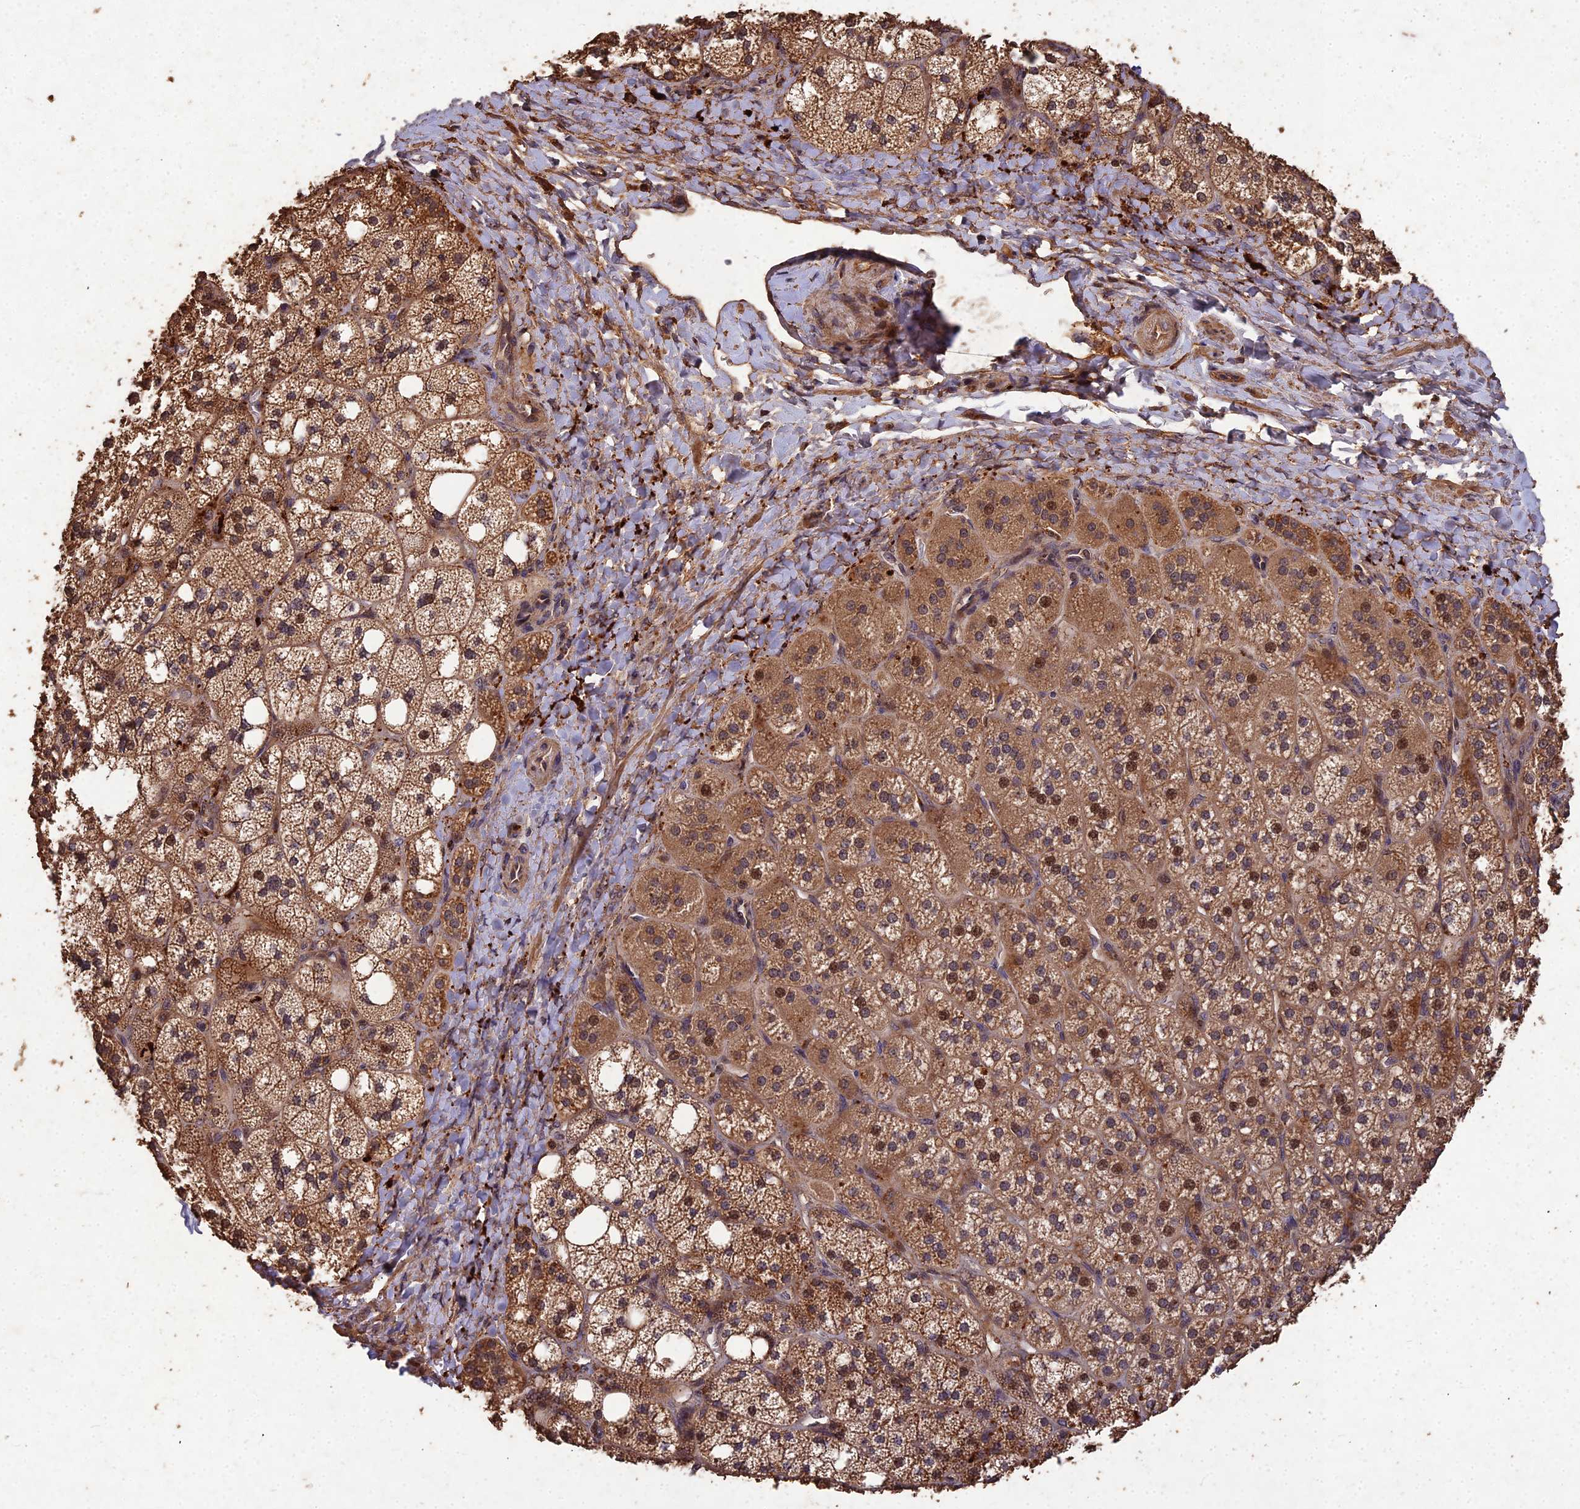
{"staining": {"intensity": "strong", "quantity": ">75%", "location": "cytoplasmic/membranous,nuclear"}, "tissue": "adrenal gland", "cell_type": "Glandular cells", "image_type": "normal", "snomed": [{"axis": "morphology", "description": "Normal tissue, NOS"}, {"axis": "topography", "description": "Adrenal gland"}], "caption": "Adrenal gland was stained to show a protein in brown. There is high levels of strong cytoplasmic/membranous,nuclear positivity in approximately >75% of glandular cells. (Brightfield microscopy of DAB IHC at high magnification).", "gene": "SYMPK", "patient": {"sex": "male", "age": 61}}